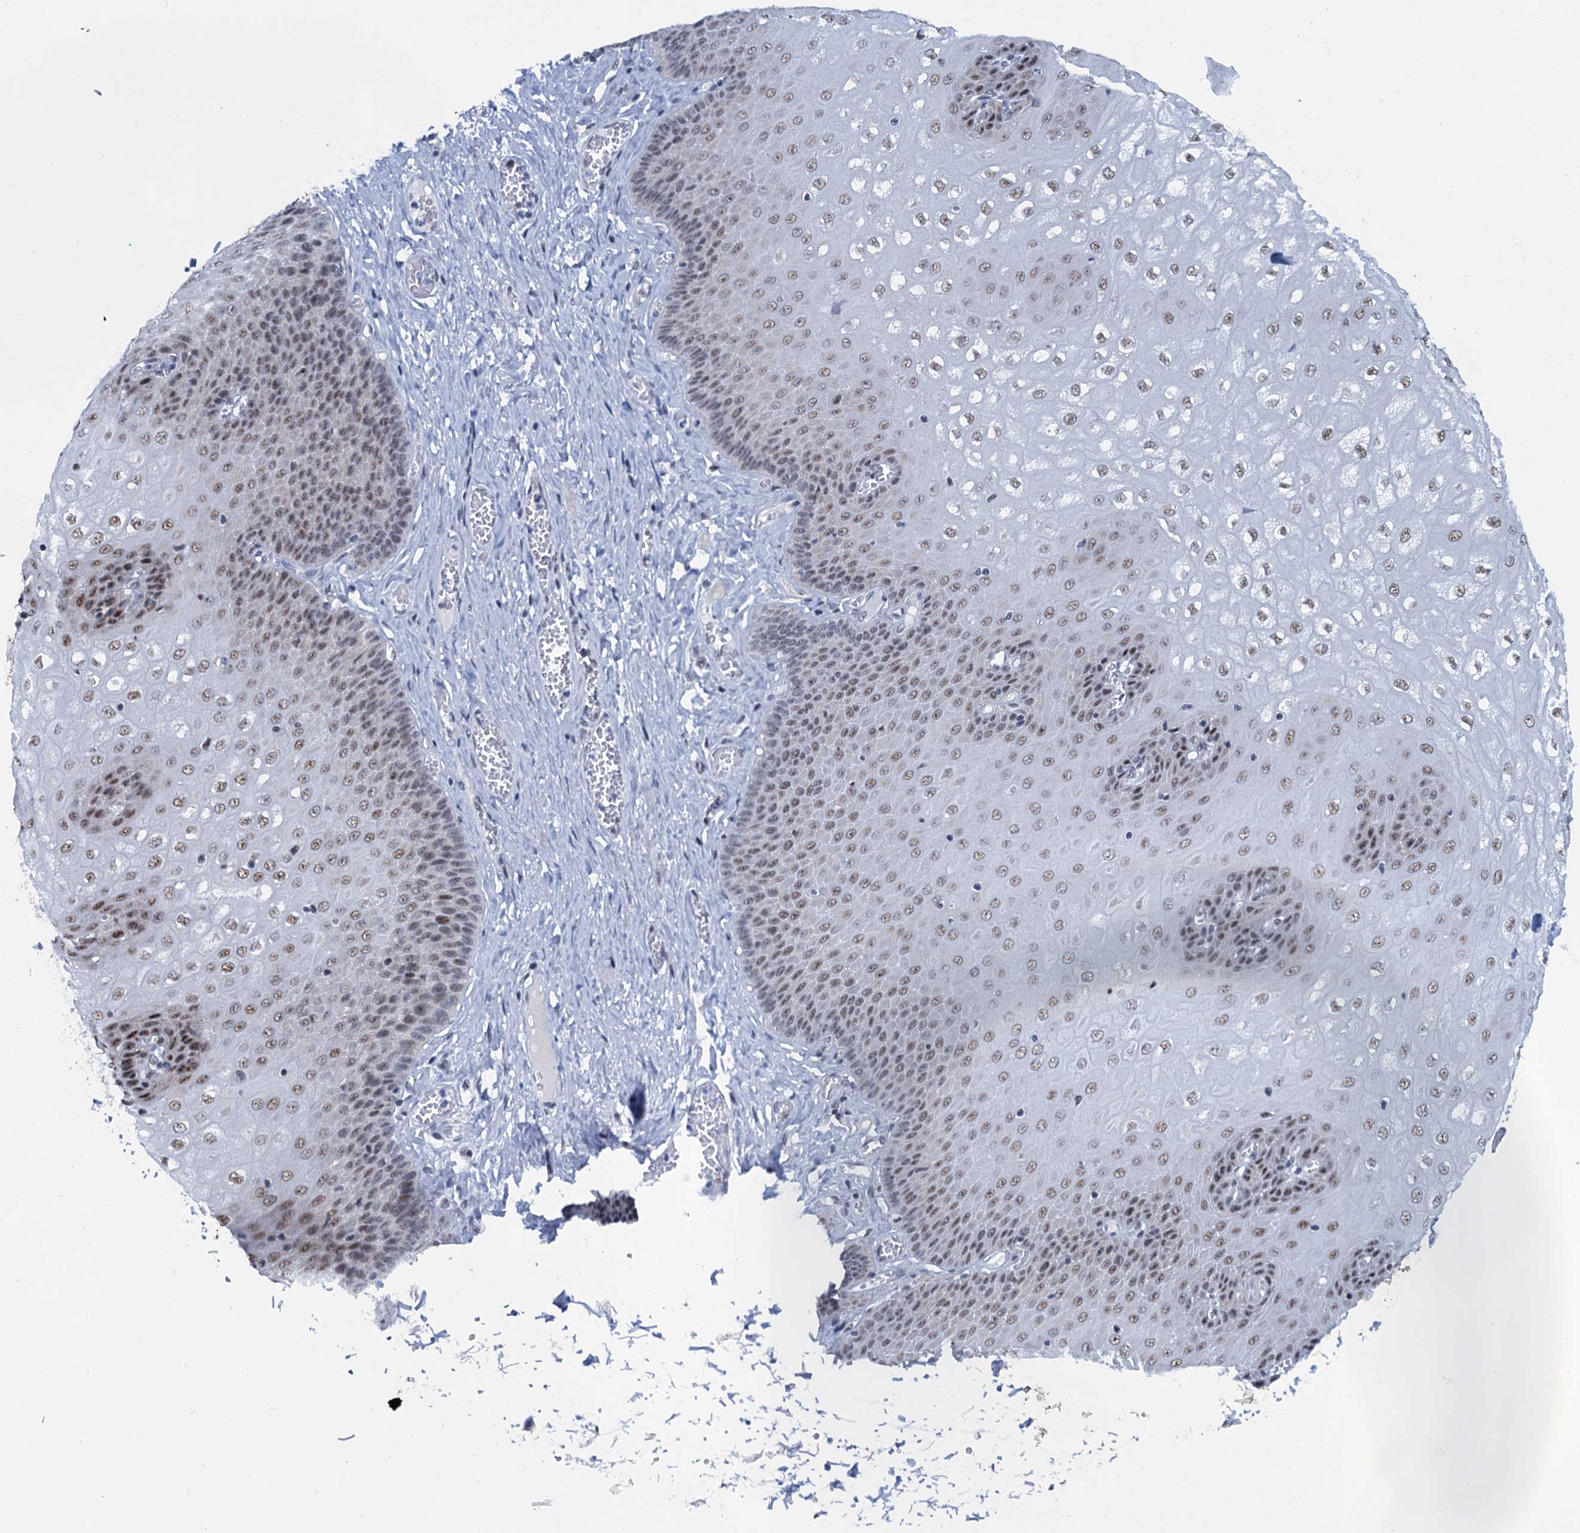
{"staining": {"intensity": "moderate", "quantity": ">75%", "location": "nuclear"}, "tissue": "esophagus", "cell_type": "Squamous epithelial cells", "image_type": "normal", "snomed": [{"axis": "morphology", "description": "Normal tissue, NOS"}, {"axis": "topography", "description": "Esophagus"}], "caption": "Esophagus stained with immunohistochemistry (IHC) reveals moderate nuclear staining in about >75% of squamous epithelial cells. Nuclei are stained in blue.", "gene": "SREK1", "patient": {"sex": "male", "age": 60}}